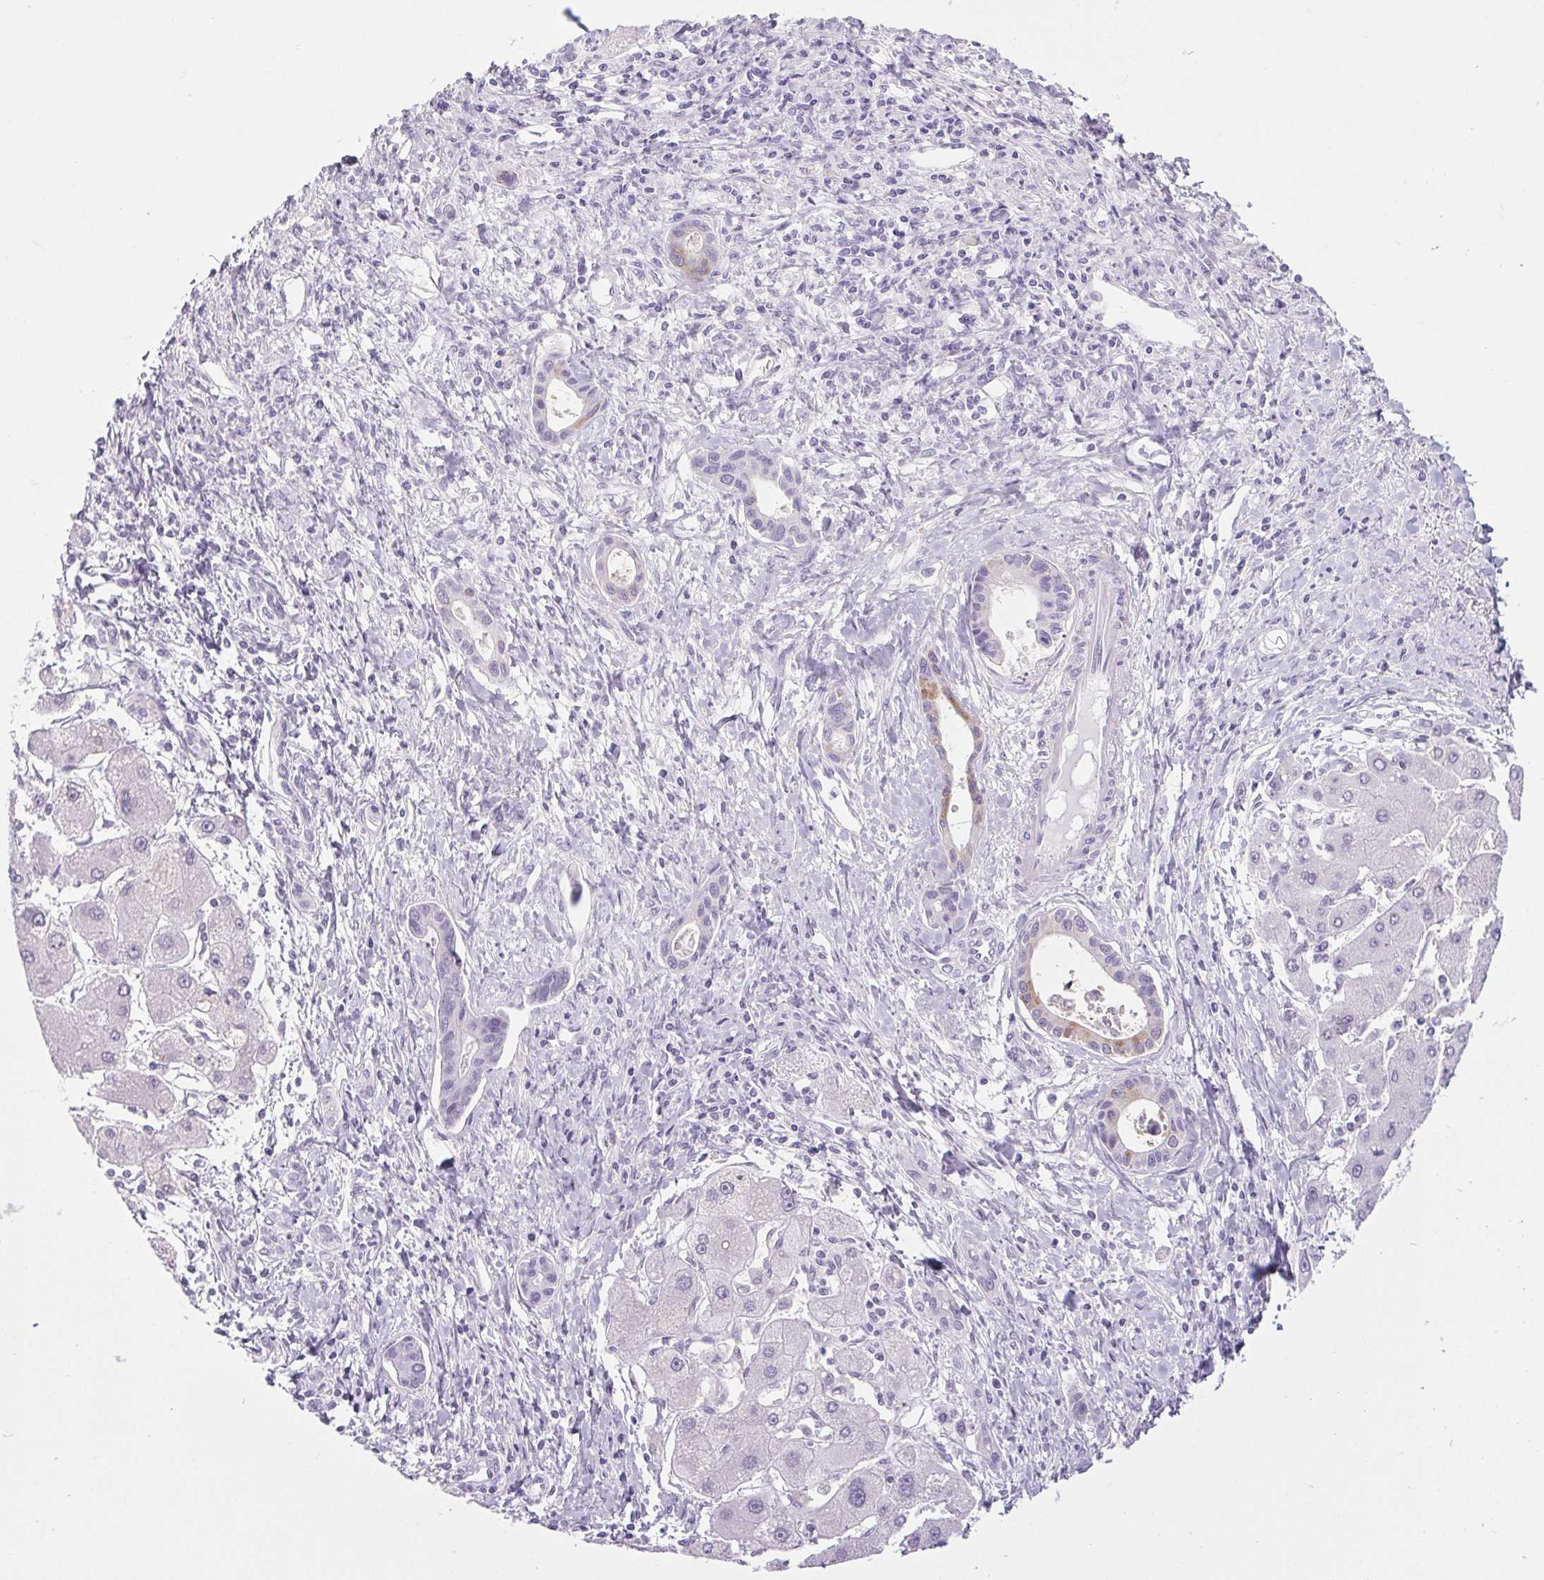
{"staining": {"intensity": "negative", "quantity": "none", "location": "none"}, "tissue": "liver cancer", "cell_type": "Tumor cells", "image_type": "cancer", "snomed": [{"axis": "morphology", "description": "Cholangiocarcinoma"}, {"axis": "topography", "description": "Liver"}], "caption": "Cholangiocarcinoma (liver) stained for a protein using IHC demonstrates no positivity tumor cells.", "gene": "BCAS1", "patient": {"sex": "male", "age": 66}}